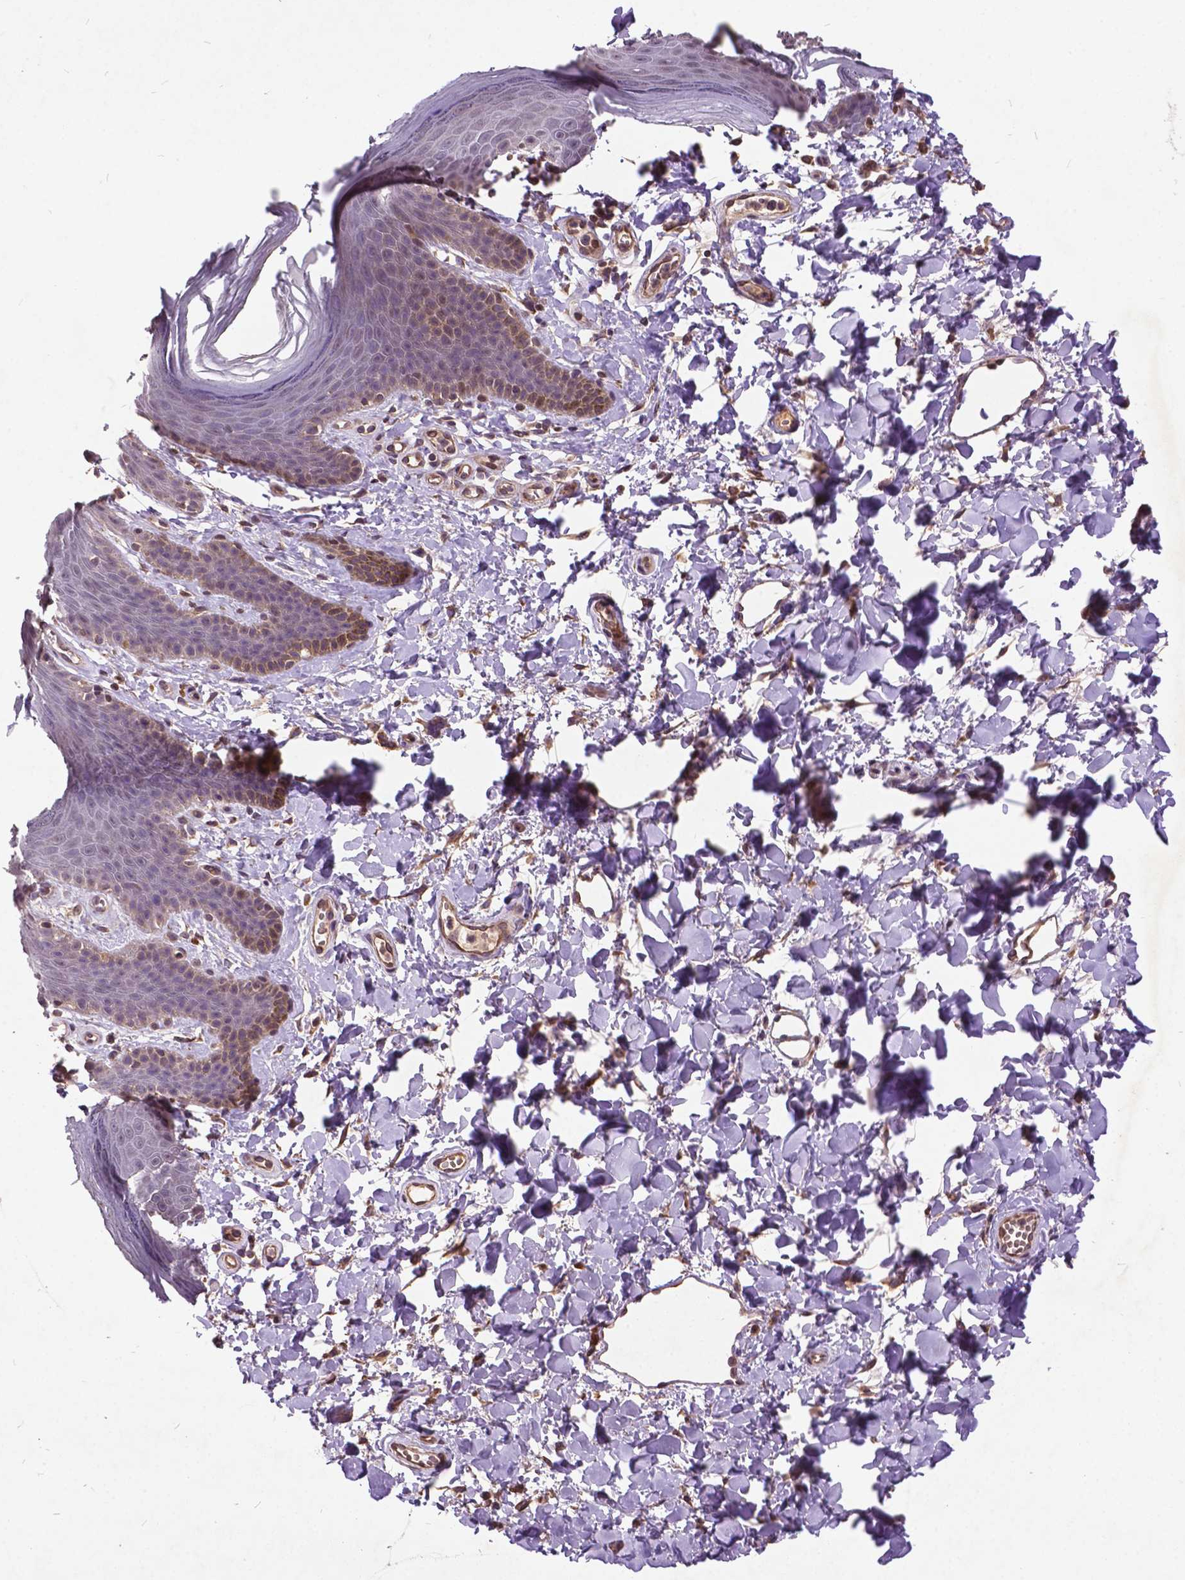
{"staining": {"intensity": "weak", "quantity": "<25%", "location": "nuclear"}, "tissue": "skin", "cell_type": "Epidermal cells", "image_type": "normal", "snomed": [{"axis": "morphology", "description": "Normal tissue, NOS"}, {"axis": "topography", "description": "Anal"}], "caption": "DAB (3,3'-diaminobenzidine) immunohistochemical staining of normal human skin demonstrates no significant positivity in epidermal cells.", "gene": "AP1S3", "patient": {"sex": "male", "age": 53}}